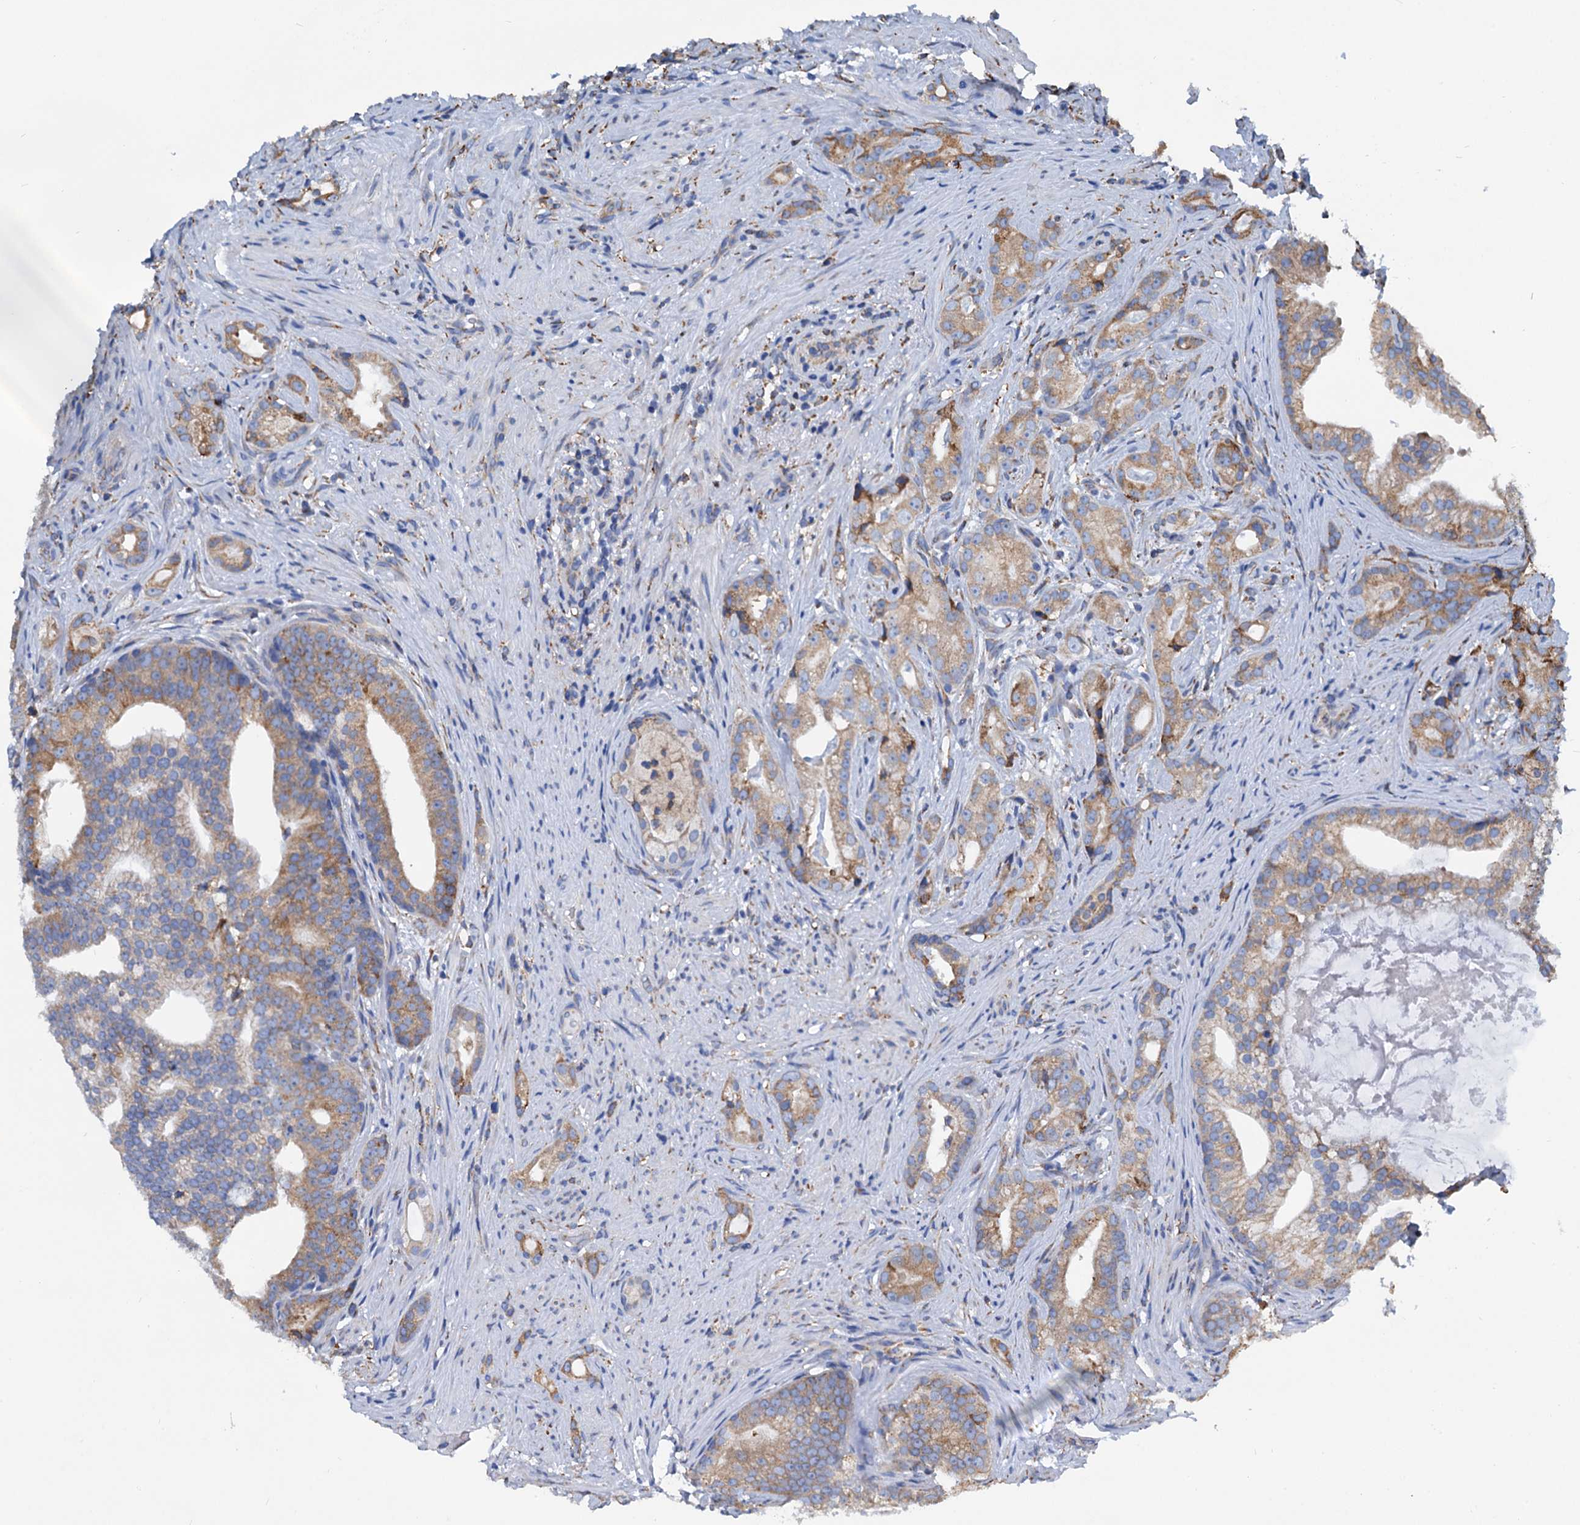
{"staining": {"intensity": "moderate", "quantity": "25%-75%", "location": "cytoplasmic/membranous"}, "tissue": "prostate cancer", "cell_type": "Tumor cells", "image_type": "cancer", "snomed": [{"axis": "morphology", "description": "Adenocarcinoma, Low grade"}, {"axis": "topography", "description": "Prostate"}], "caption": "There is medium levels of moderate cytoplasmic/membranous expression in tumor cells of prostate adenocarcinoma (low-grade), as demonstrated by immunohistochemical staining (brown color).", "gene": "HSPA5", "patient": {"sex": "male", "age": 71}}